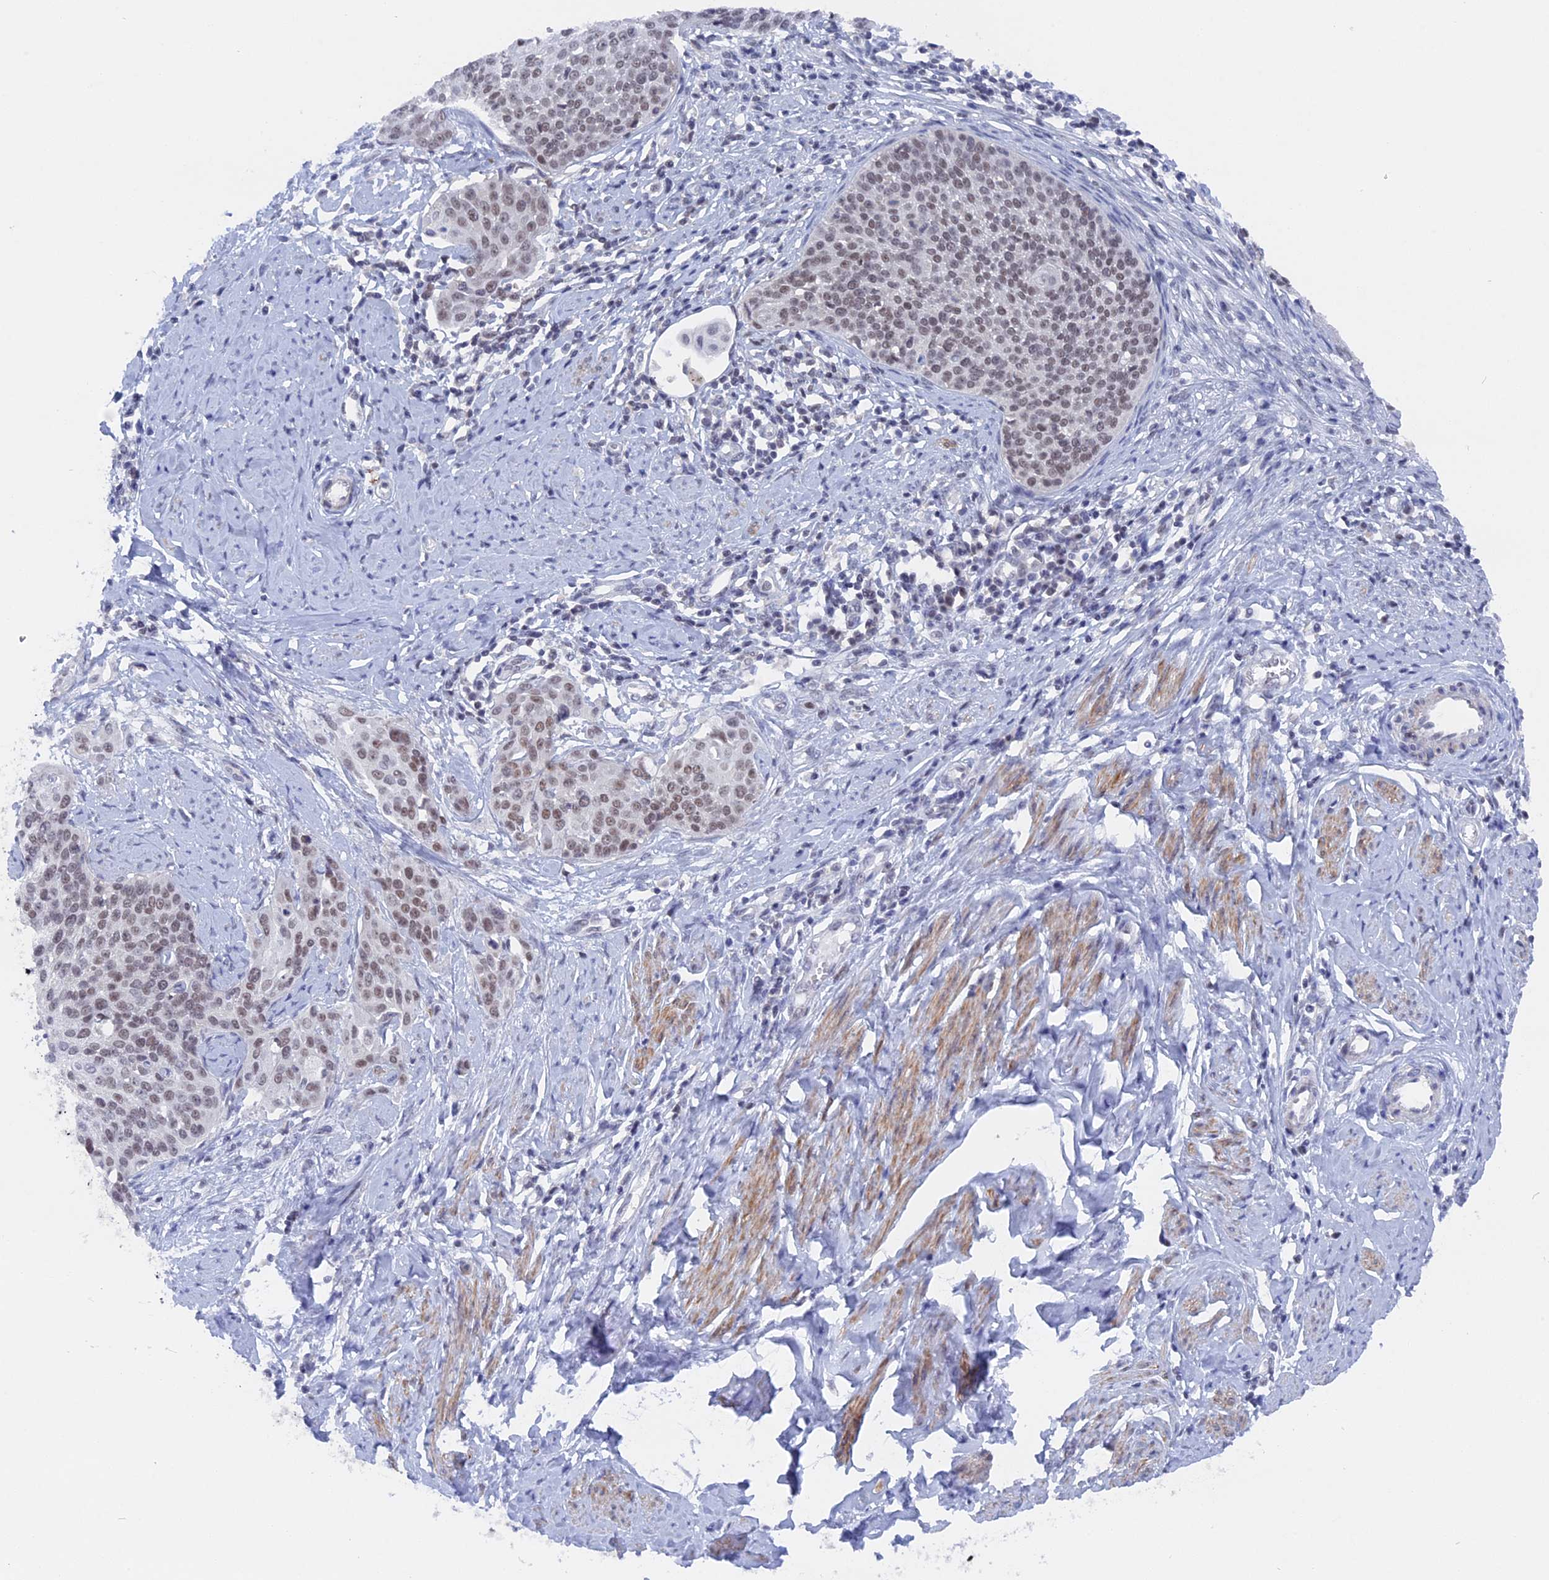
{"staining": {"intensity": "moderate", "quantity": ">75%", "location": "nuclear"}, "tissue": "cervical cancer", "cell_type": "Tumor cells", "image_type": "cancer", "snomed": [{"axis": "morphology", "description": "Squamous cell carcinoma, NOS"}, {"axis": "topography", "description": "Cervix"}], "caption": "A medium amount of moderate nuclear staining is seen in about >75% of tumor cells in cervical cancer (squamous cell carcinoma) tissue.", "gene": "BRD2", "patient": {"sex": "female", "age": 44}}